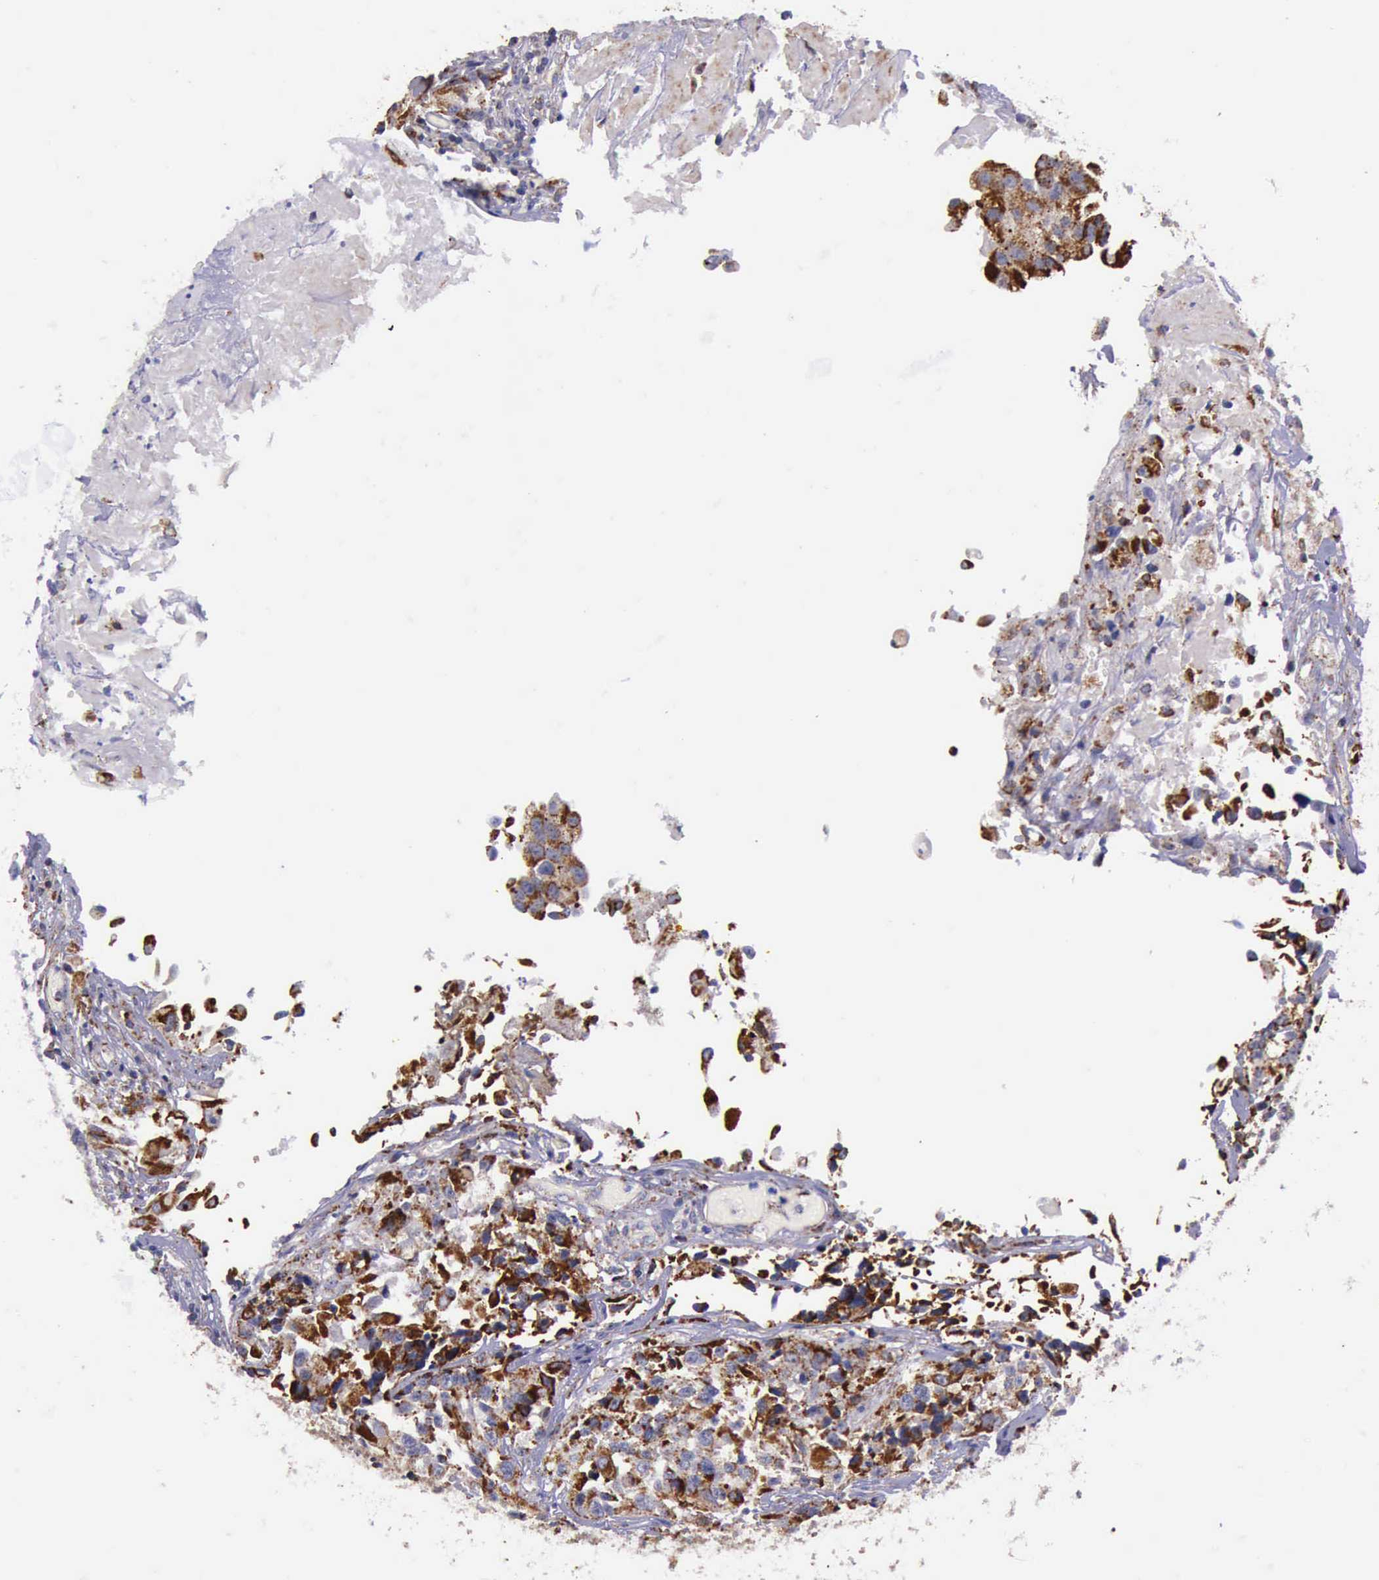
{"staining": {"intensity": "moderate", "quantity": "25%-75%", "location": "cytoplasmic/membranous"}, "tissue": "urothelial cancer", "cell_type": "Tumor cells", "image_type": "cancer", "snomed": [{"axis": "morphology", "description": "Urothelial carcinoma, High grade"}, {"axis": "topography", "description": "Urinary bladder"}], "caption": "Moderate cytoplasmic/membranous positivity for a protein is present in approximately 25%-75% of tumor cells of urothelial cancer using IHC.", "gene": "TXN2", "patient": {"sex": "female", "age": 81}}